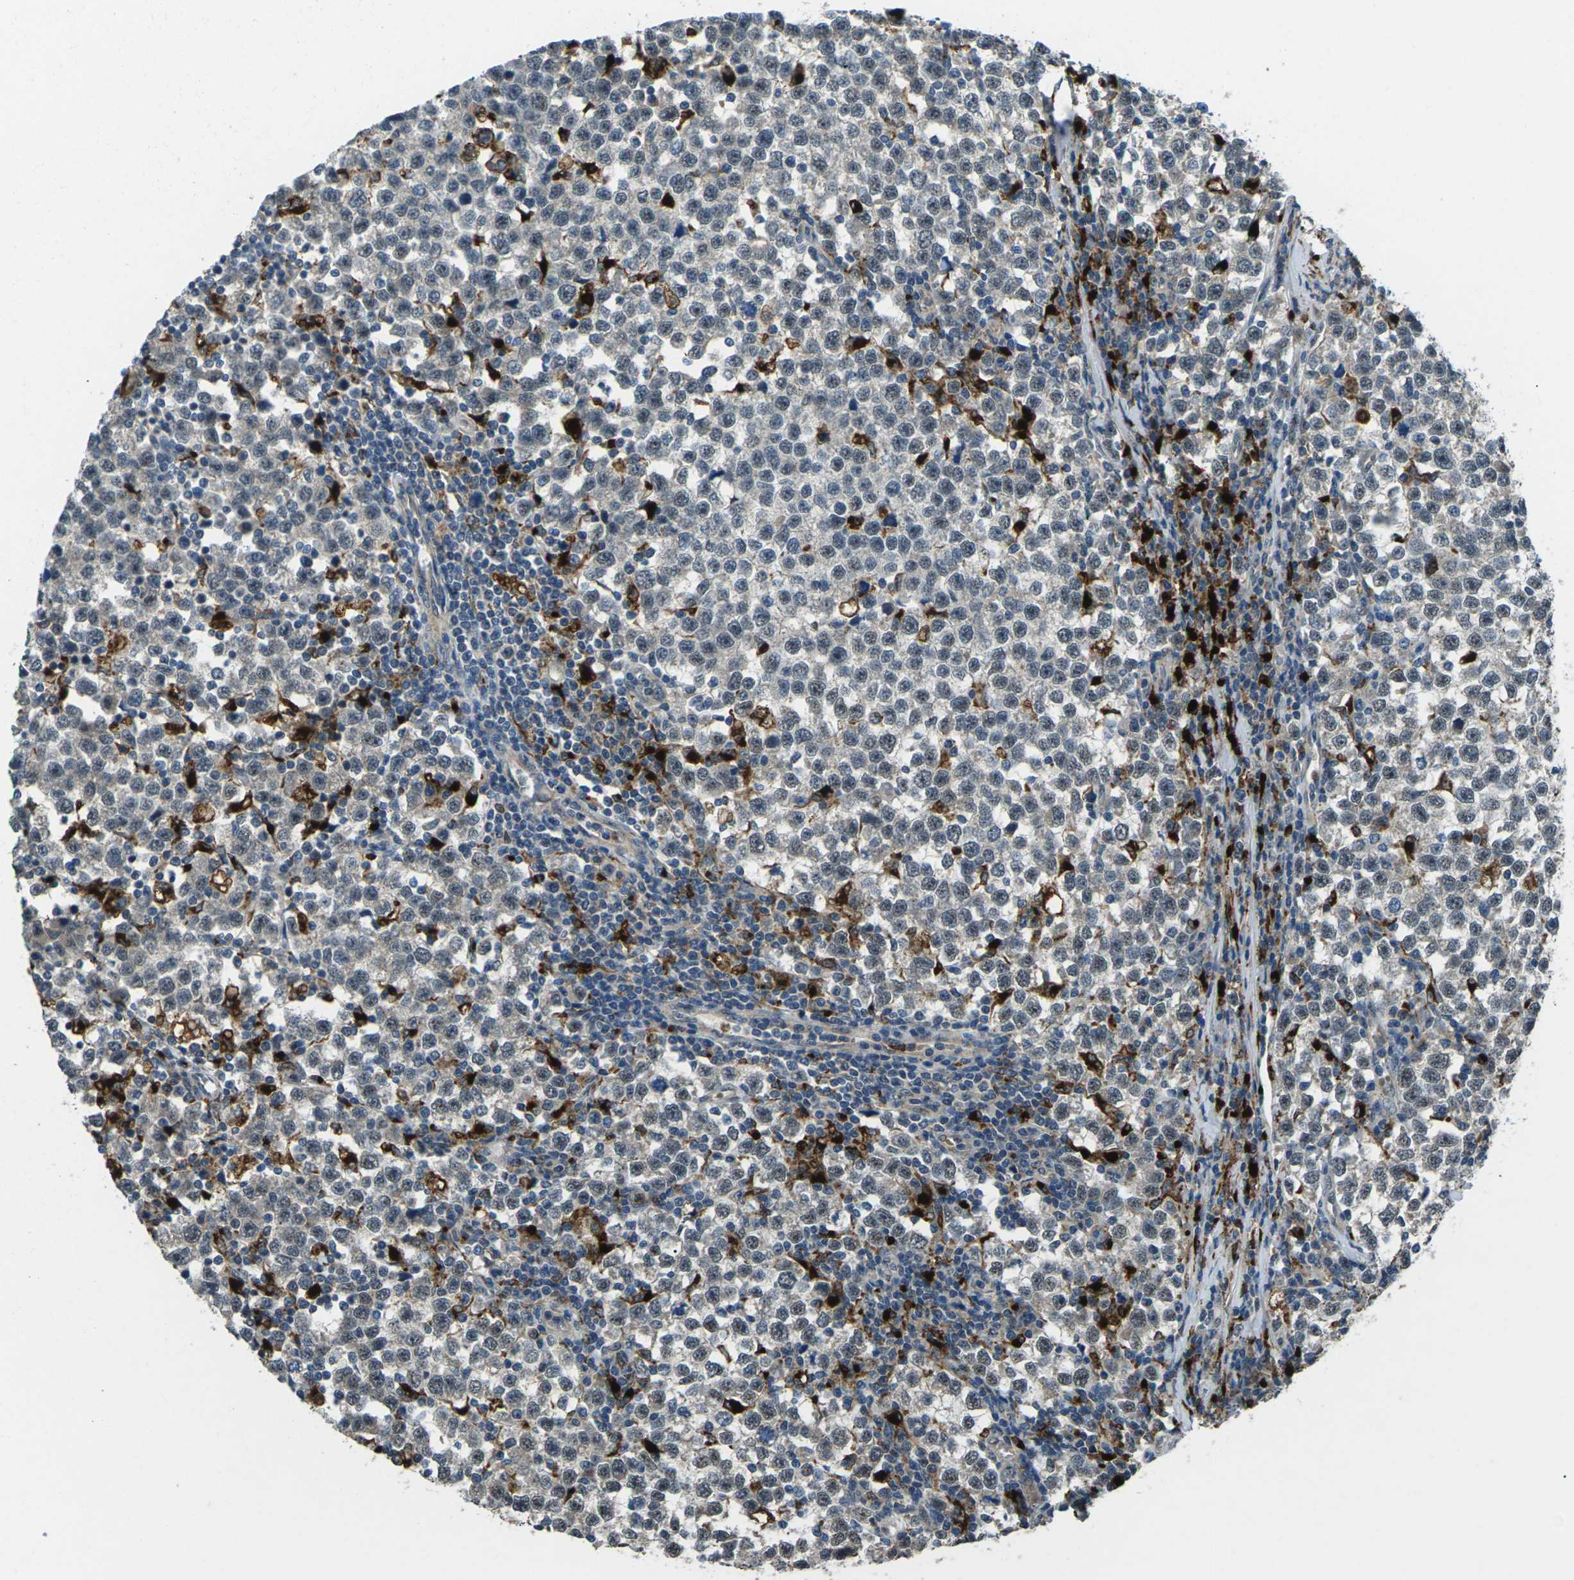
{"staining": {"intensity": "negative", "quantity": "none", "location": "none"}, "tissue": "testis cancer", "cell_type": "Tumor cells", "image_type": "cancer", "snomed": [{"axis": "morphology", "description": "Seminoma, NOS"}, {"axis": "topography", "description": "Testis"}], "caption": "Seminoma (testis) was stained to show a protein in brown. There is no significant staining in tumor cells.", "gene": "SLC31A2", "patient": {"sex": "male", "age": 43}}